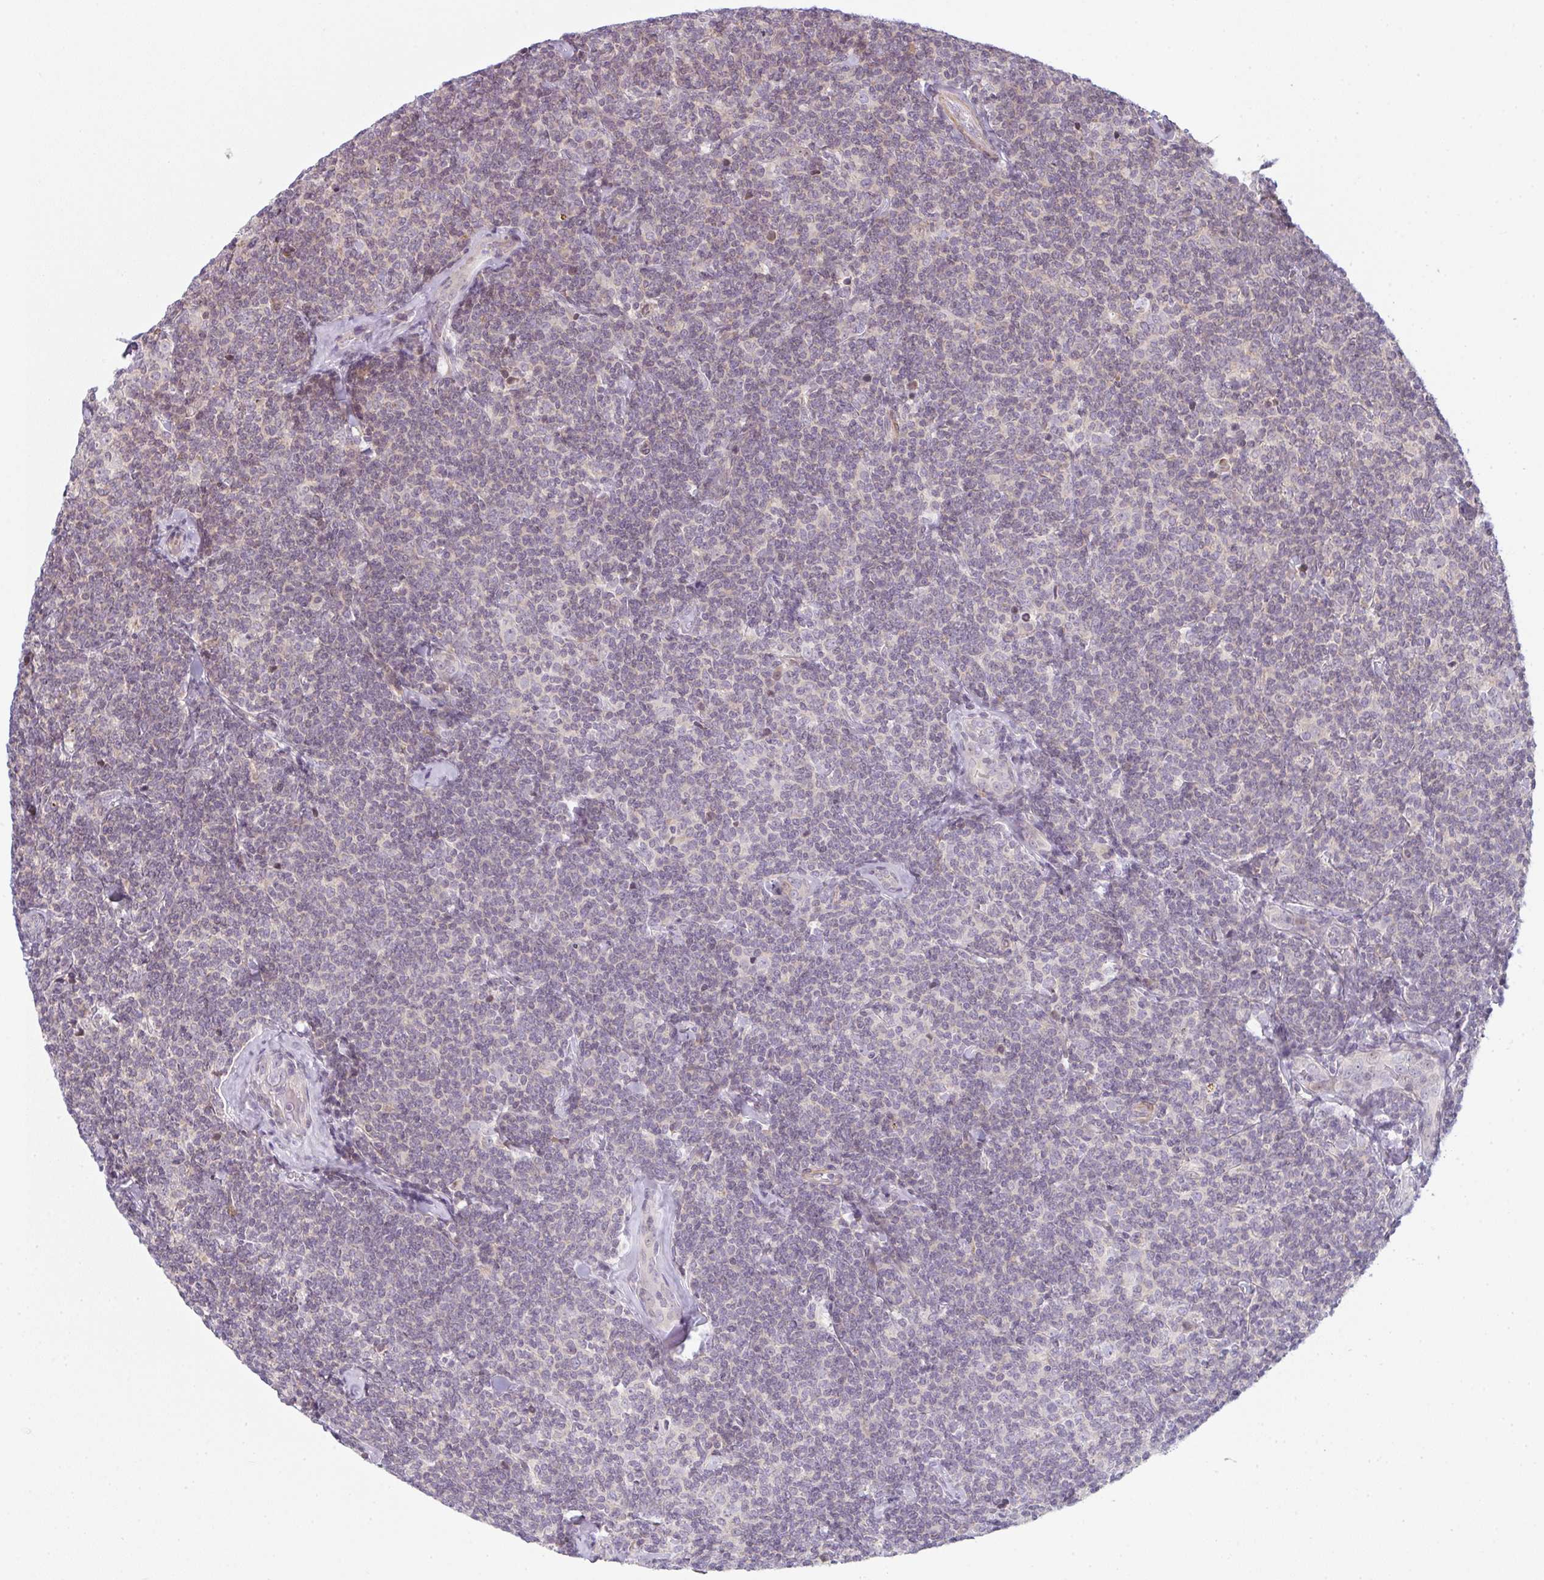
{"staining": {"intensity": "negative", "quantity": "none", "location": "none"}, "tissue": "lymphoma", "cell_type": "Tumor cells", "image_type": "cancer", "snomed": [{"axis": "morphology", "description": "Malignant lymphoma, non-Hodgkin's type, Low grade"}, {"axis": "topography", "description": "Lymph node"}], "caption": "Human low-grade malignant lymphoma, non-Hodgkin's type stained for a protein using immunohistochemistry demonstrates no positivity in tumor cells.", "gene": "TMEM237", "patient": {"sex": "female", "age": 56}}